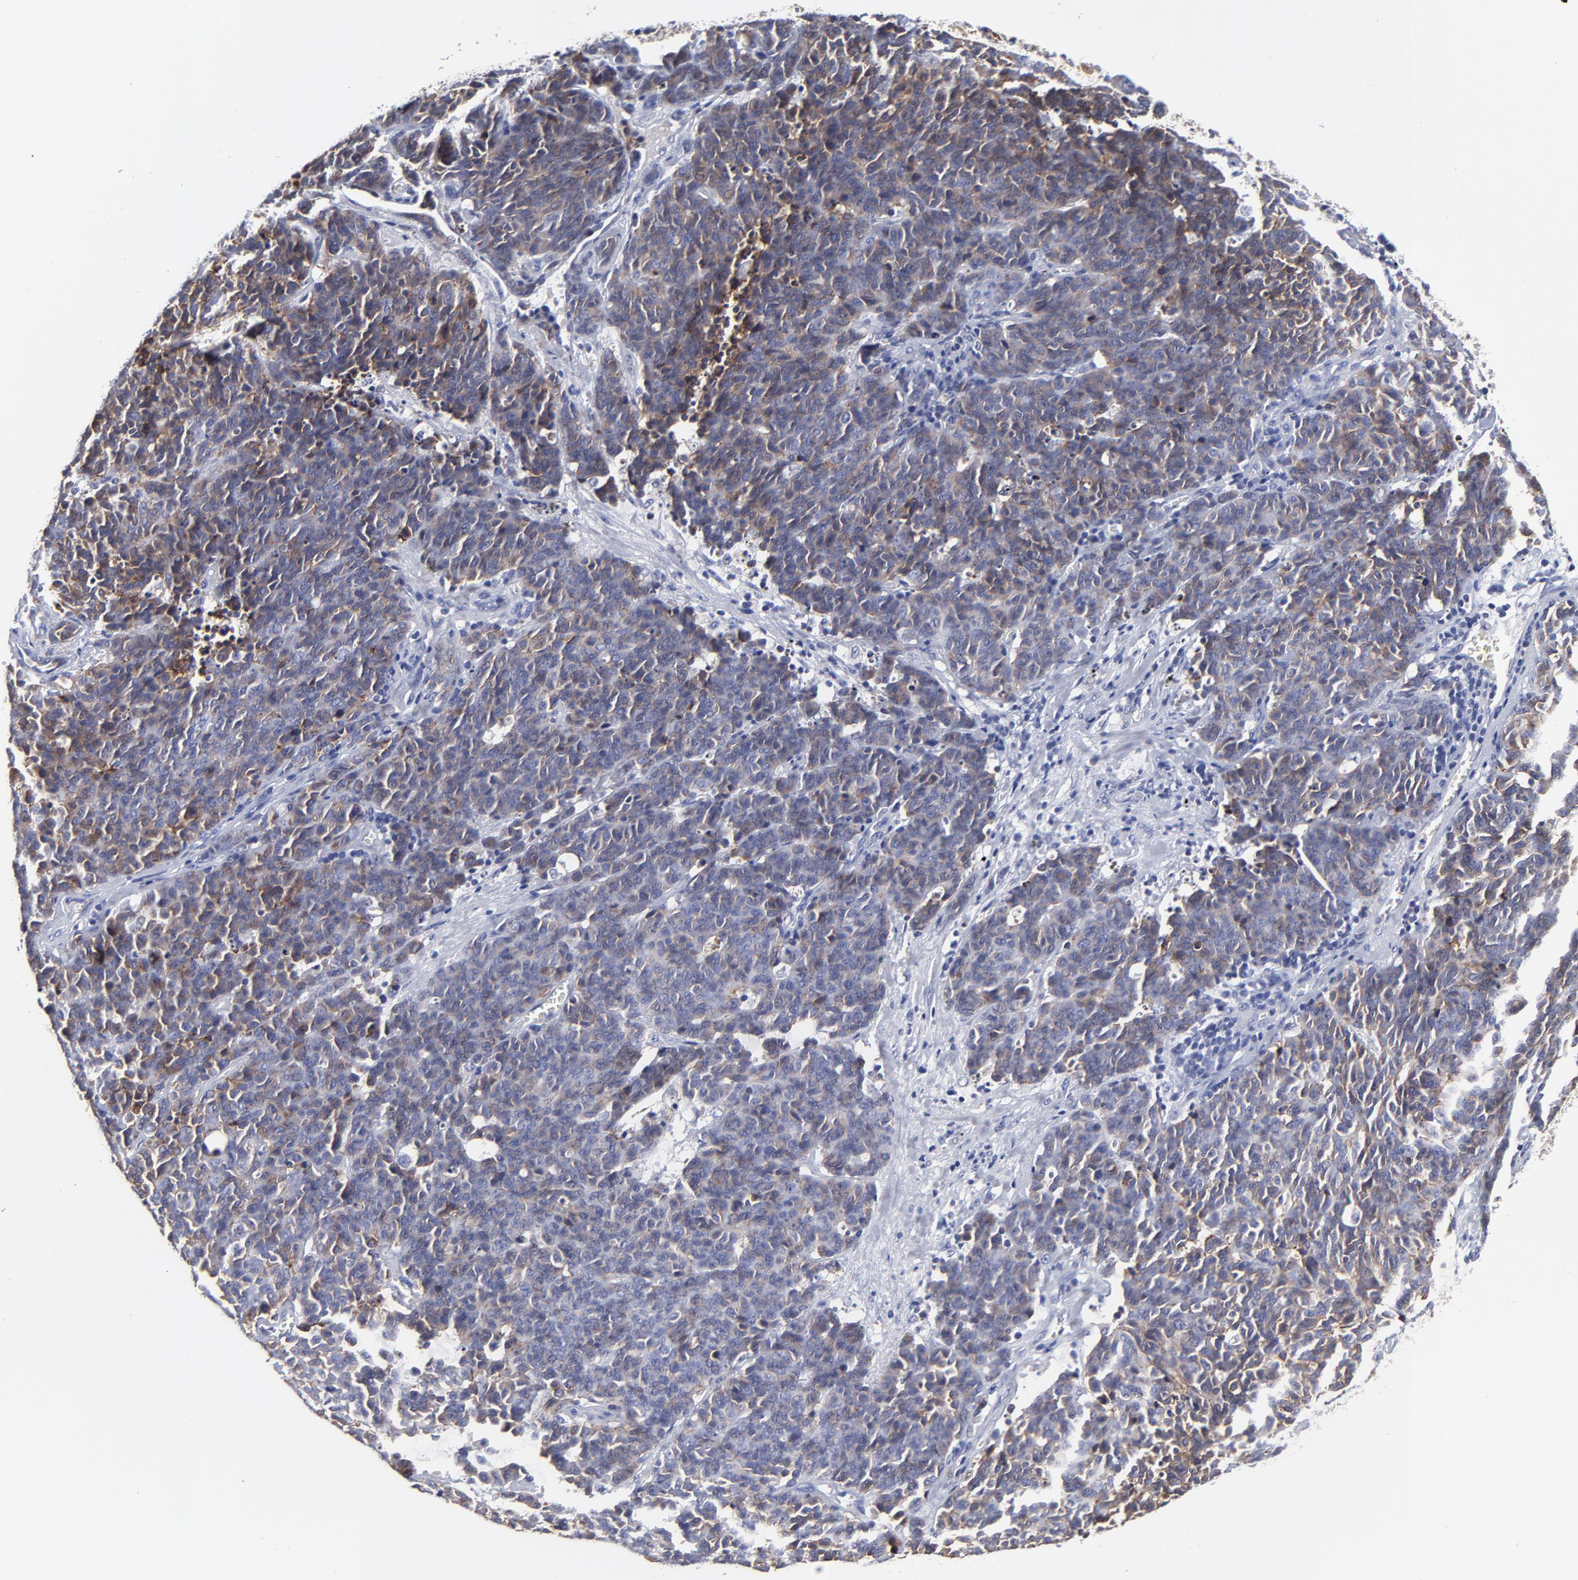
{"staining": {"intensity": "weak", "quantity": "<25%", "location": "cytoplasmic/membranous"}, "tissue": "lung cancer", "cell_type": "Tumor cells", "image_type": "cancer", "snomed": [{"axis": "morphology", "description": "Neoplasm, malignant, NOS"}, {"axis": "topography", "description": "Lung"}], "caption": "DAB immunohistochemical staining of human lung malignant neoplasm exhibits no significant staining in tumor cells.", "gene": "CXADR", "patient": {"sex": "female", "age": 58}}